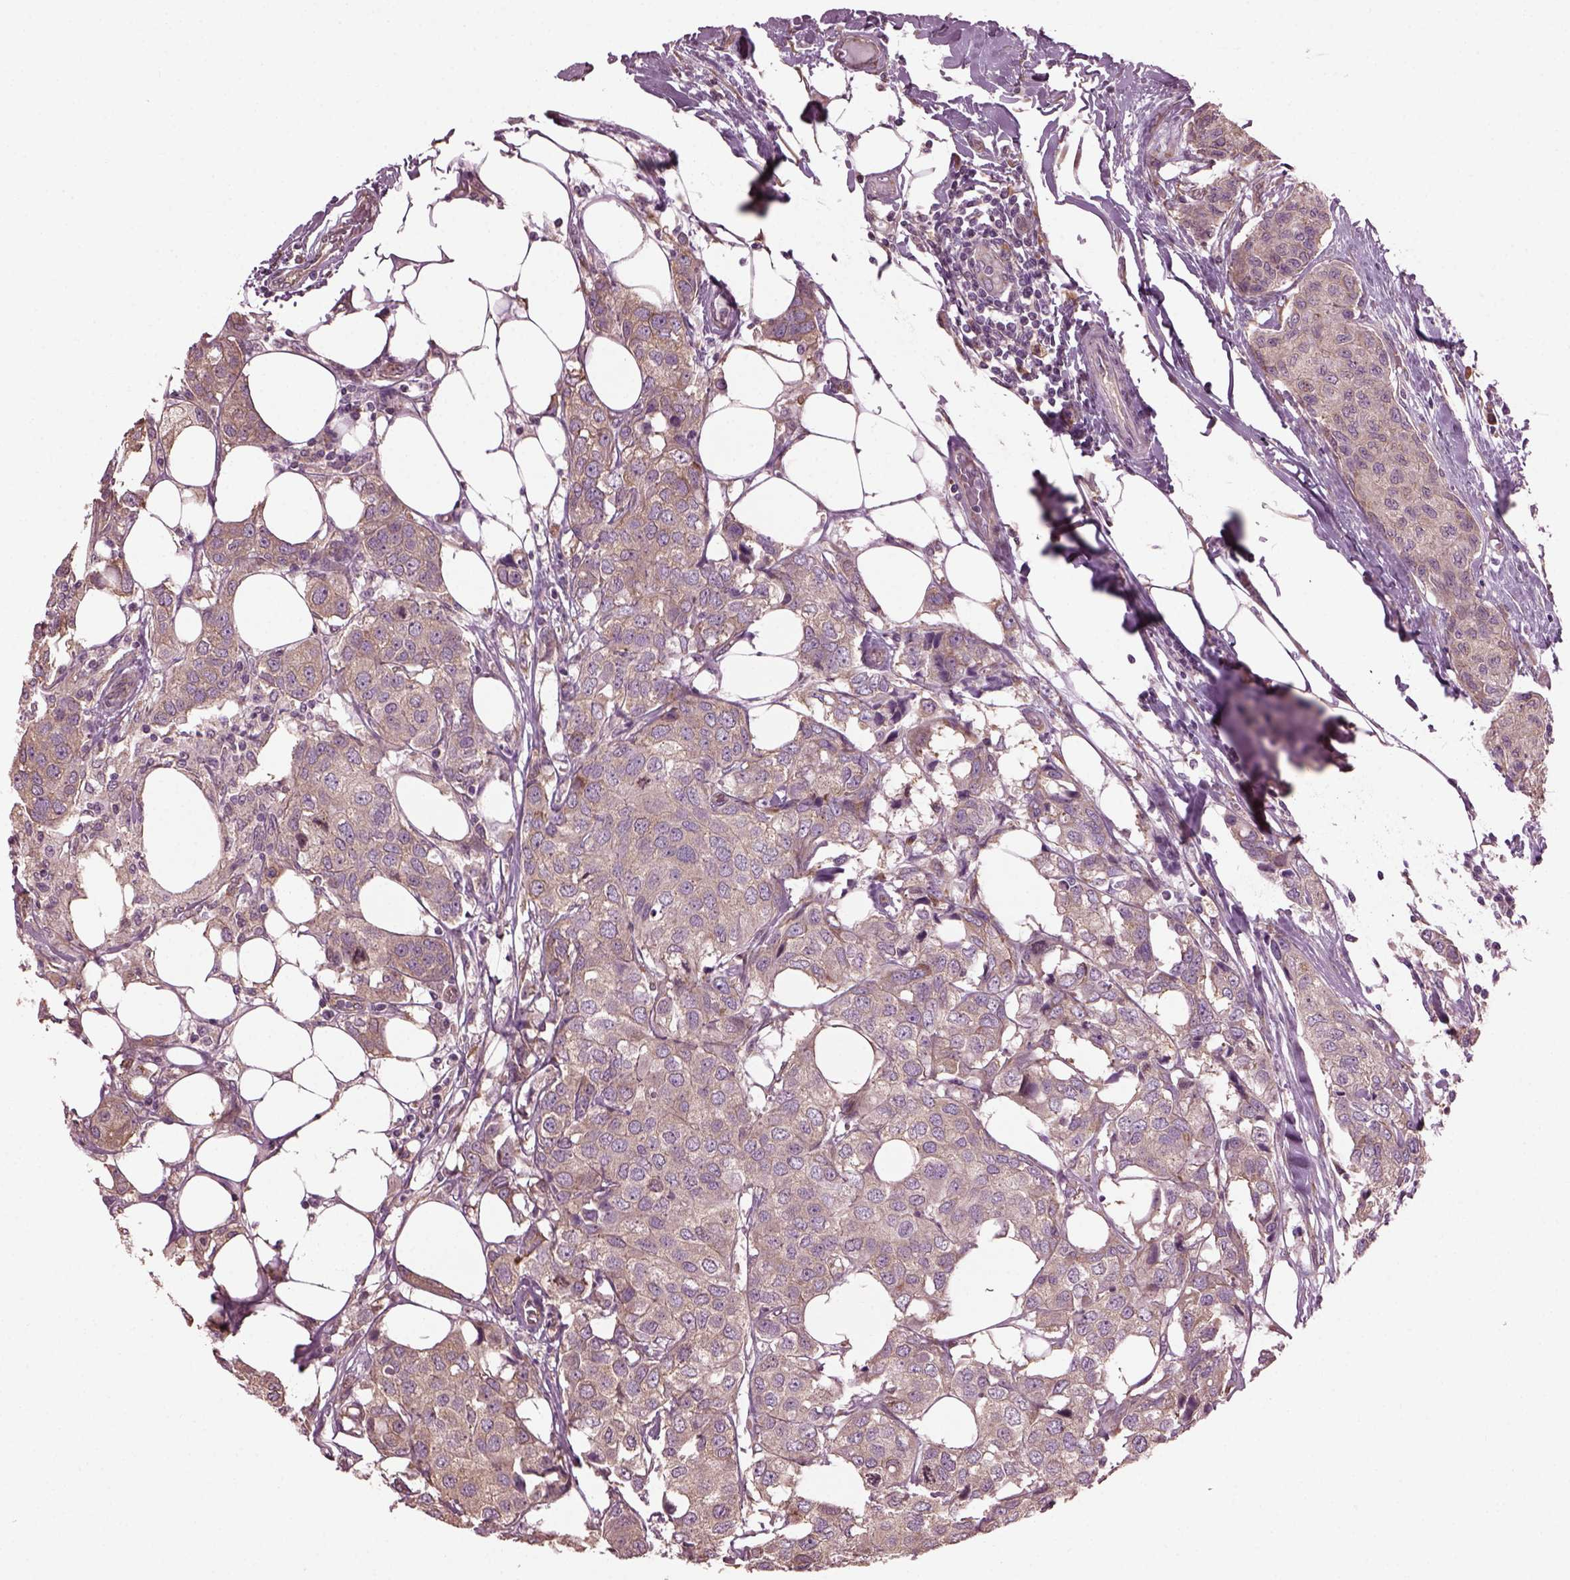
{"staining": {"intensity": "weak", "quantity": ">75%", "location": "cytoplasmic/membranous"}, "tissue": "breast cancer", "cell_type": "Tumor cells", "image_type": "cancer", "snomed": [{"axis": "morphology", "description": "Duct carcinoma"}, {"axis": "topography", "description": "Breast"}], "caption": "Protein staining by IHC demonstrates weak cytoplasmic/membranous positivity in approximately >75% of tumor cells in invasive ductal carcinoma (breast).", "gene": "CABP5", "patient": {"sex": "female", "age": 80}}